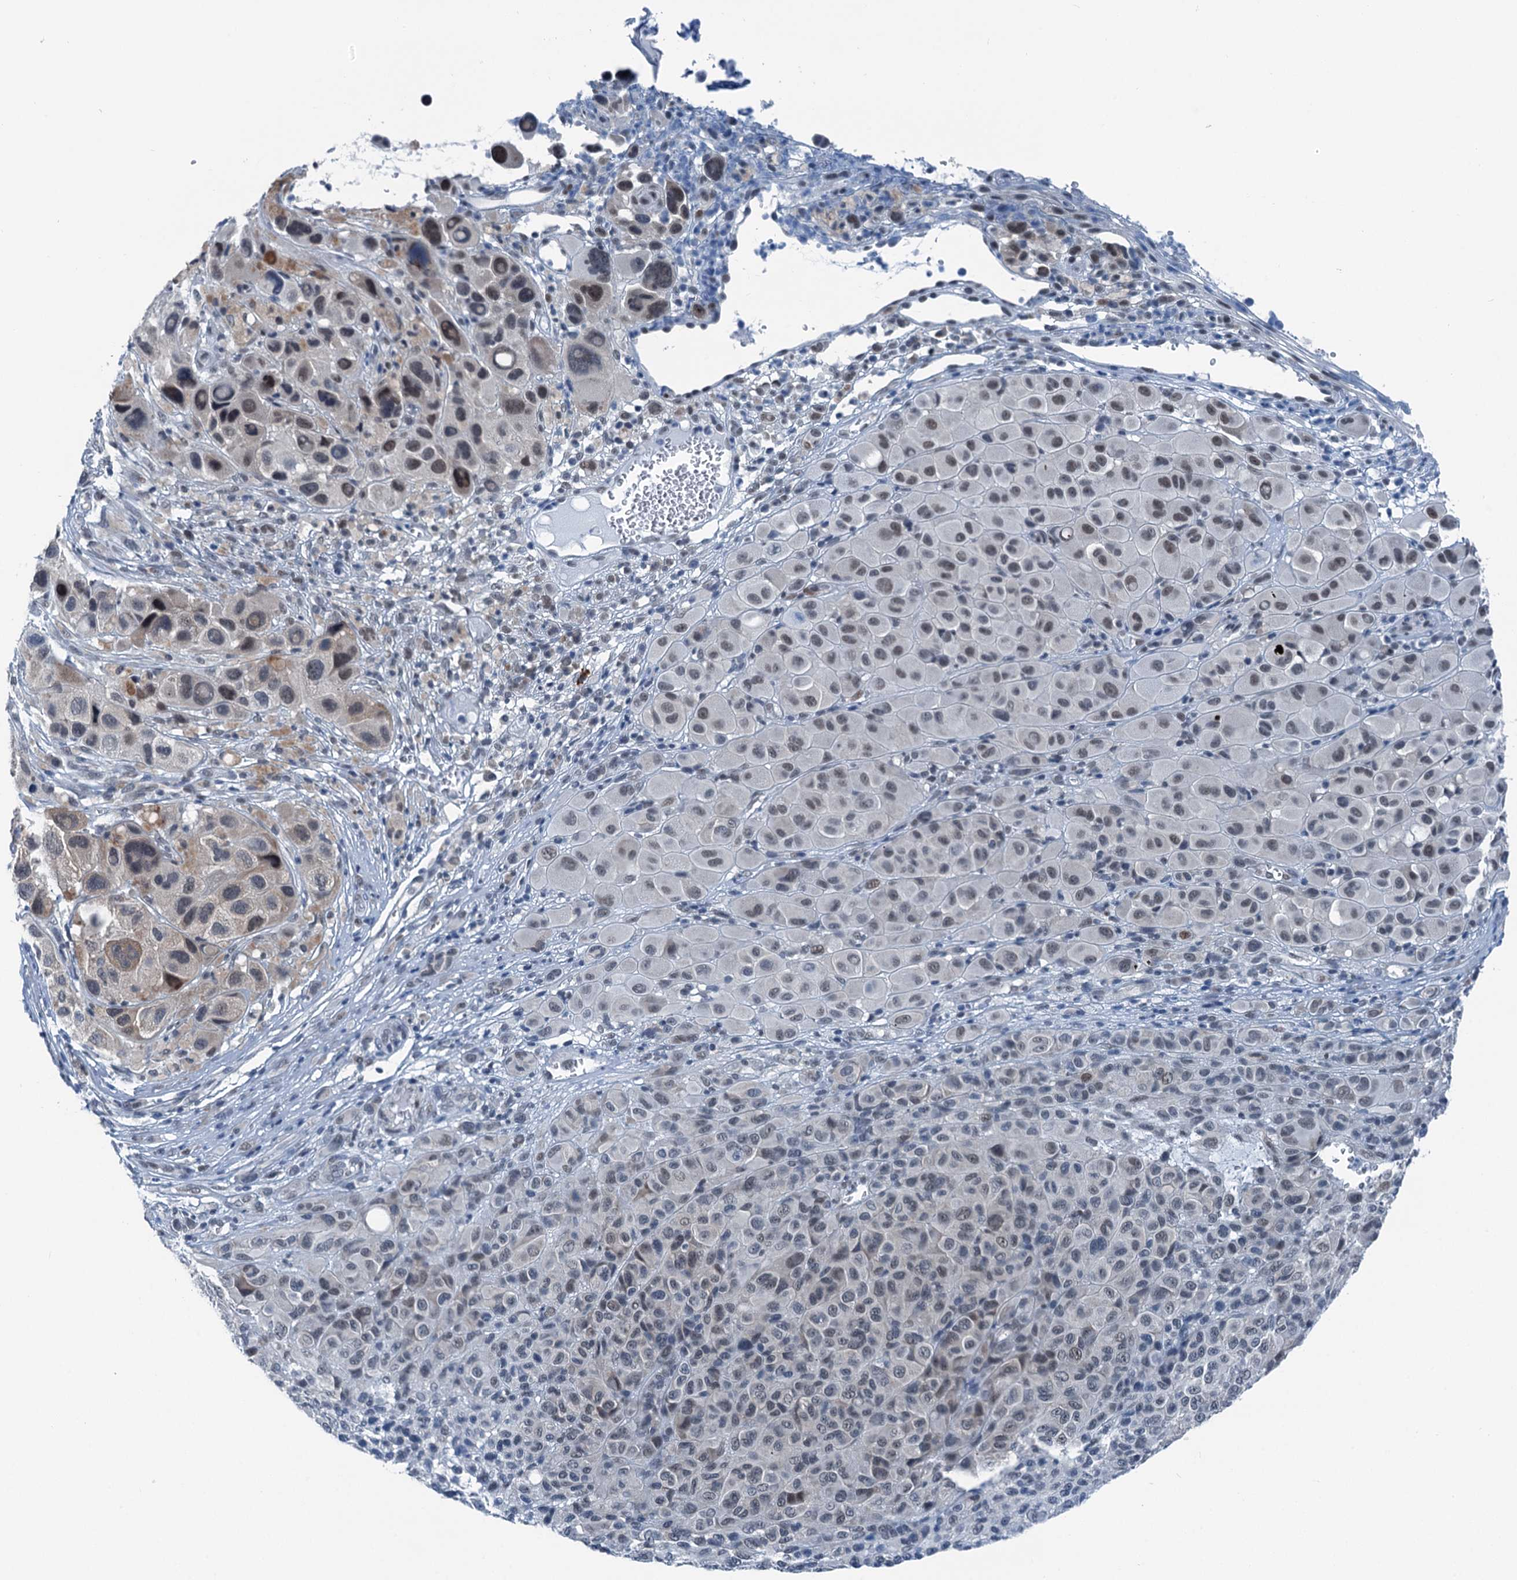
{"staining": {"intensity": "moderate", "quantity": "<25%", "location": "nuclear"}, "tissue": "melanoma", "cell_type": "Tumor cells", "image_type": "cancer", "snomed": [{"axis": "morphology", "description": "Malignant melanoma, NOS"}, {"axis": "topography", "description": "Skin of trunk"}], "caption": "A low amount of moderate nuclear expression is identified in about <25% of tumor cells in melanoma tissue.", "gene": "TRPT1", "patient": {"sex": "male", "age": 71}}